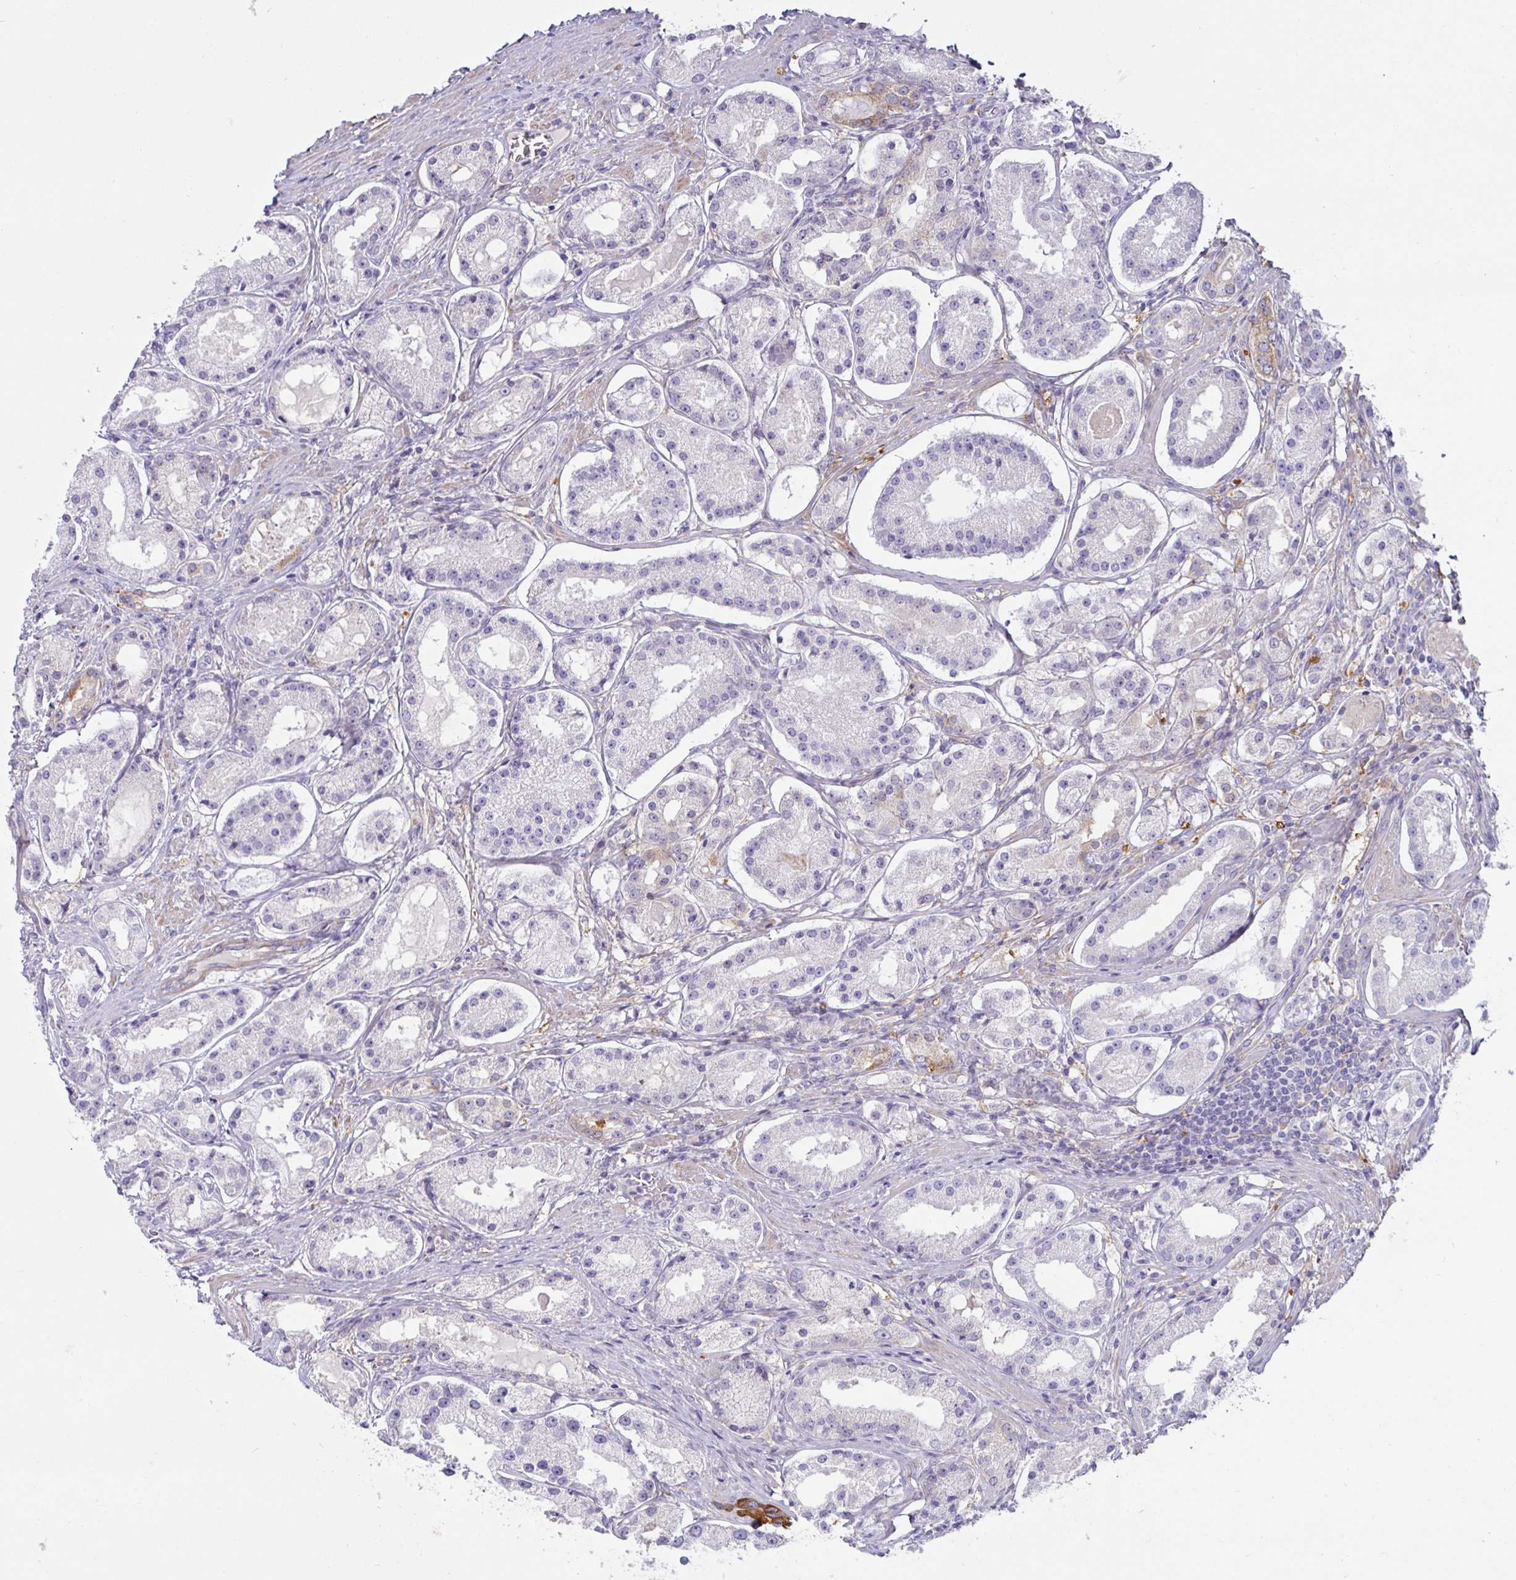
{"staining": {"intensity": "negative", "quantity": "none", "location": "none"}, "tissue": "prostate cancer", "cell_type": "Tumor cells", "image_type": "cancer", "snomed": [{"axis": "morphology", "description": "Adenocarcinoma, Low grade"}, {"axis": "topography", "description": "Prostate"}], "caption": "Protein analysis of prostate cancer displays no significant positivity in tumor cells. (Brightfield microscopy of DAB (3,3'-diaminobenzidine) immunohistochemistry (IHC) at high magnification).", "gene": "SPAG4", "patient": {"sex": "male", "age": 57}}